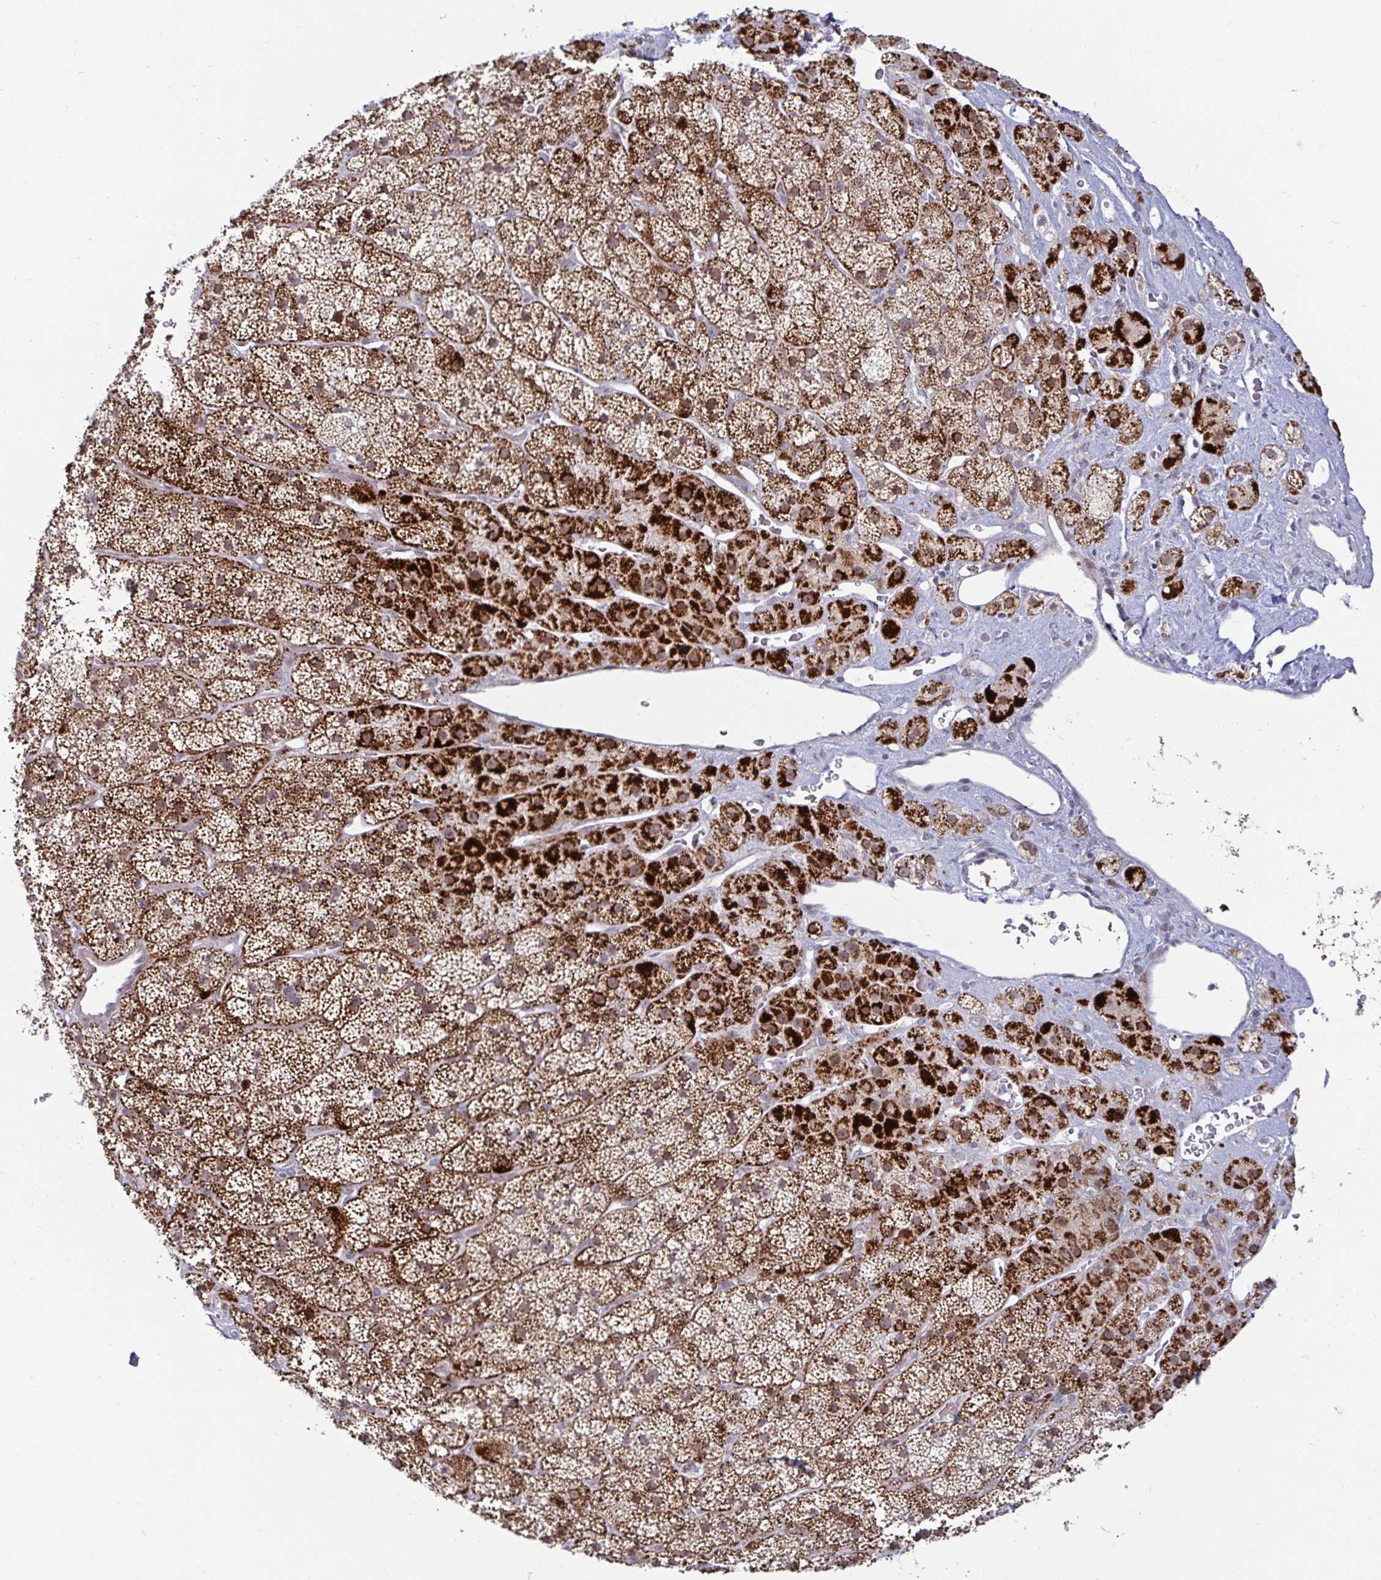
{"staining": {"intensity": "strong", "quantity": ">75%", "location": "cytoplasmic/membranous"}, "tissue": "adrenal gland", "cell_type": "Glandular cells", "image_type": "normal", "snomed": [{"axis": "morphology", "description": "Normal tissue, NOS"}, {"axis": "topography", "description": "Adrenal gland"}], "caption": "Adrenal gland stained for a protein (brown) displays strong cytoplasmic/membranous positive positivity in approximately >75% of glandular cells.", "gene": "DZIP1", "patient": {"sex": "male", "age": 57}}